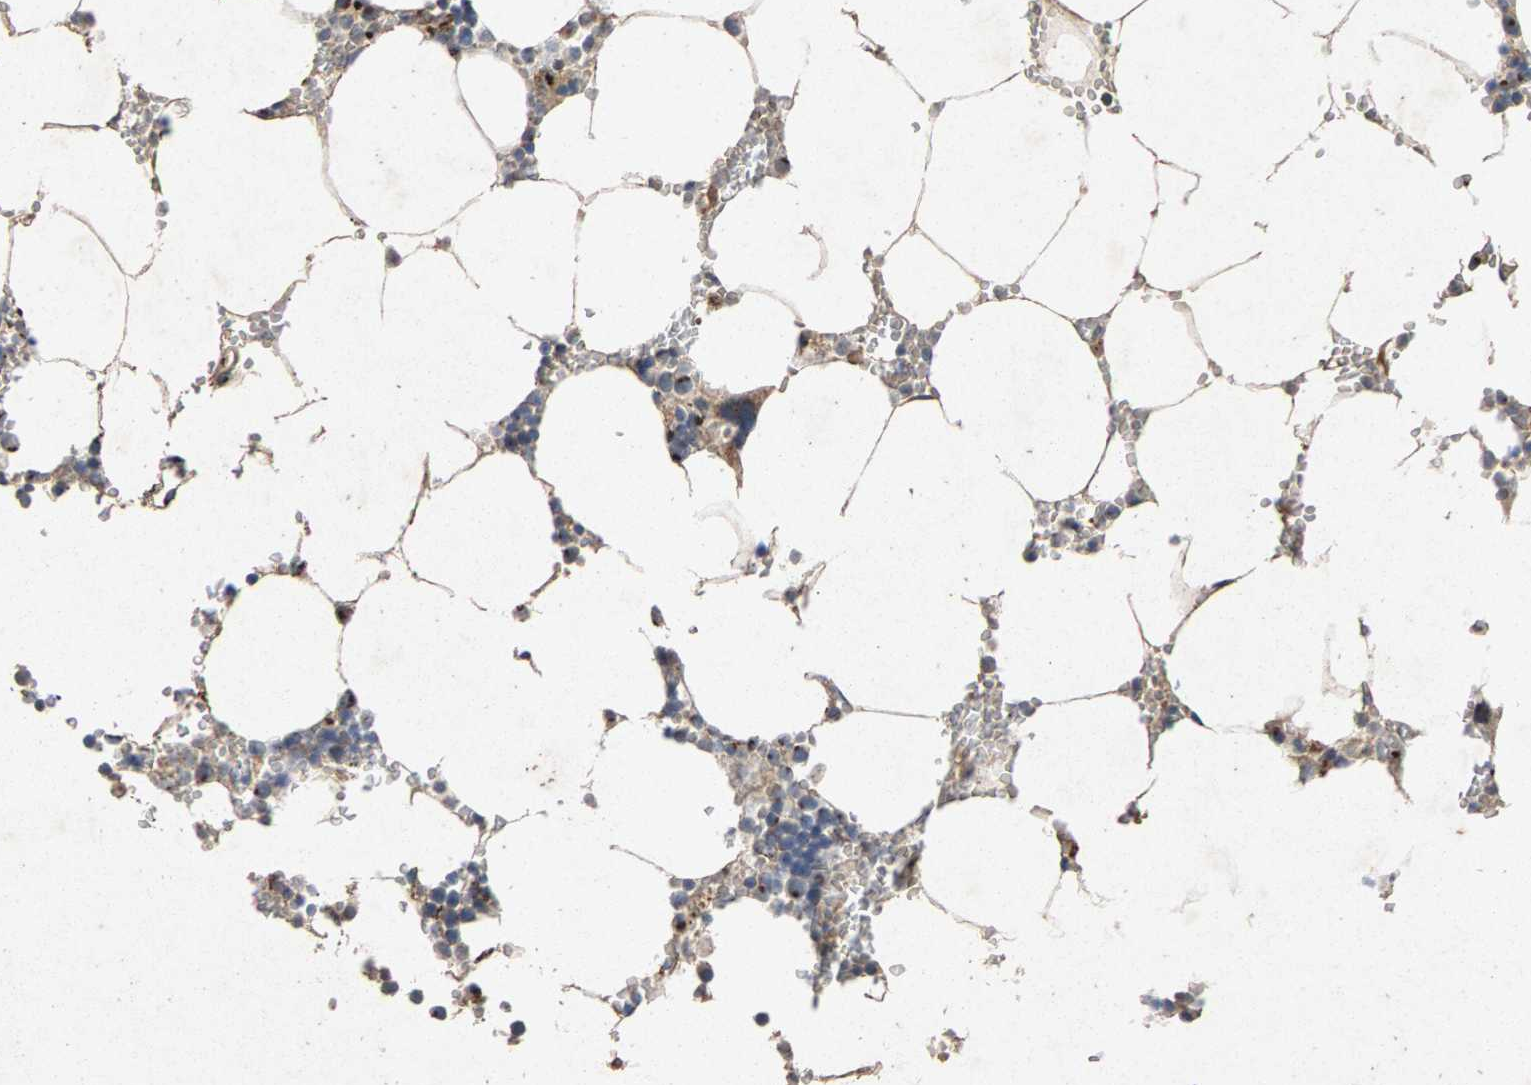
{"staining": {"intensity": "moderate", "quantity": "25%-75%", "location": "cytoplasmic/membranous"}, "tissue": "bone marrow", "cell_type": "Hematopoietic cells", "image_type": "normal", "snomed": [{"axis": "morphology", "description": "Normal tissue, NOS"}, {"axis": "topography", "description": "Bone marrow"}], "caption": "DAB immunohistochemical staining of unremarkable human bone marrow displays moderate cytoplasmic/membranous protein positivity in approximately 25%-75% of hematopoietic cells.", "gene": "MAN2A1", "patient": {"sex": "male", "age": 70}}